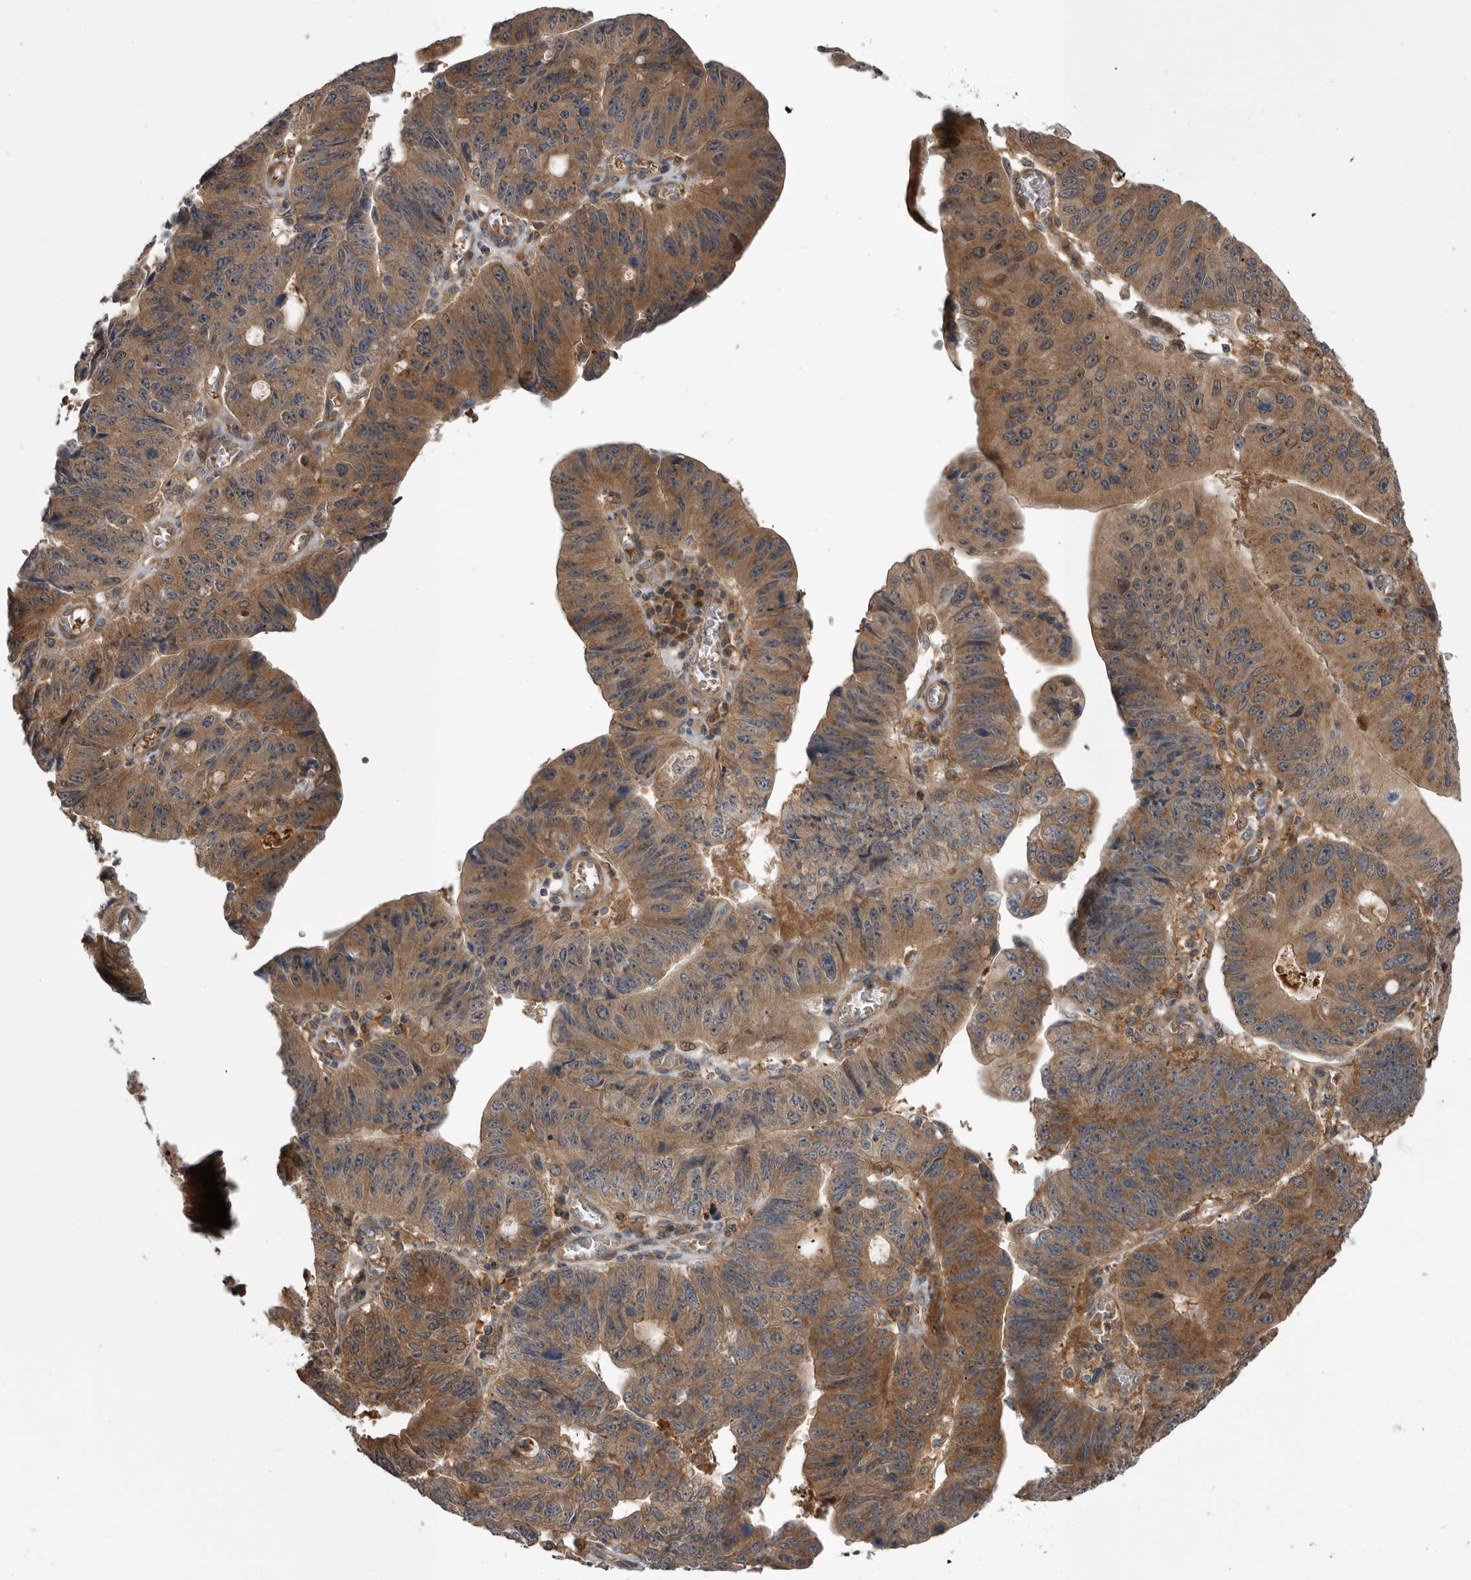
{"staining": {"intensity": "moderate", "quantity": ">75%", "location": "cytoplasmic/membranous"}, "tissue": "stomach cancer", "cell_type": "Tumor cells", "image_type": "cancer", "snomed": [{"axis": "morphology", "description": "Adenocarcinoma, NOS"}, {"axis": "topography", "description": "Stomach"}], "caption": "IHC staining of stomach cancer (adenocarcinoma), which shows medium levels of moderate cytoplasmic/membranous expression in approximately >75% of tumor cells indicating moderate cytoplasmic/membranous protein staining. The staining was performed using DAB (brown) for protein detection and nuclei were counterstained in hematoxylin (blue).", "gene": "RAB3GAP2", "patient": {"sex": "male", "age": 59}}